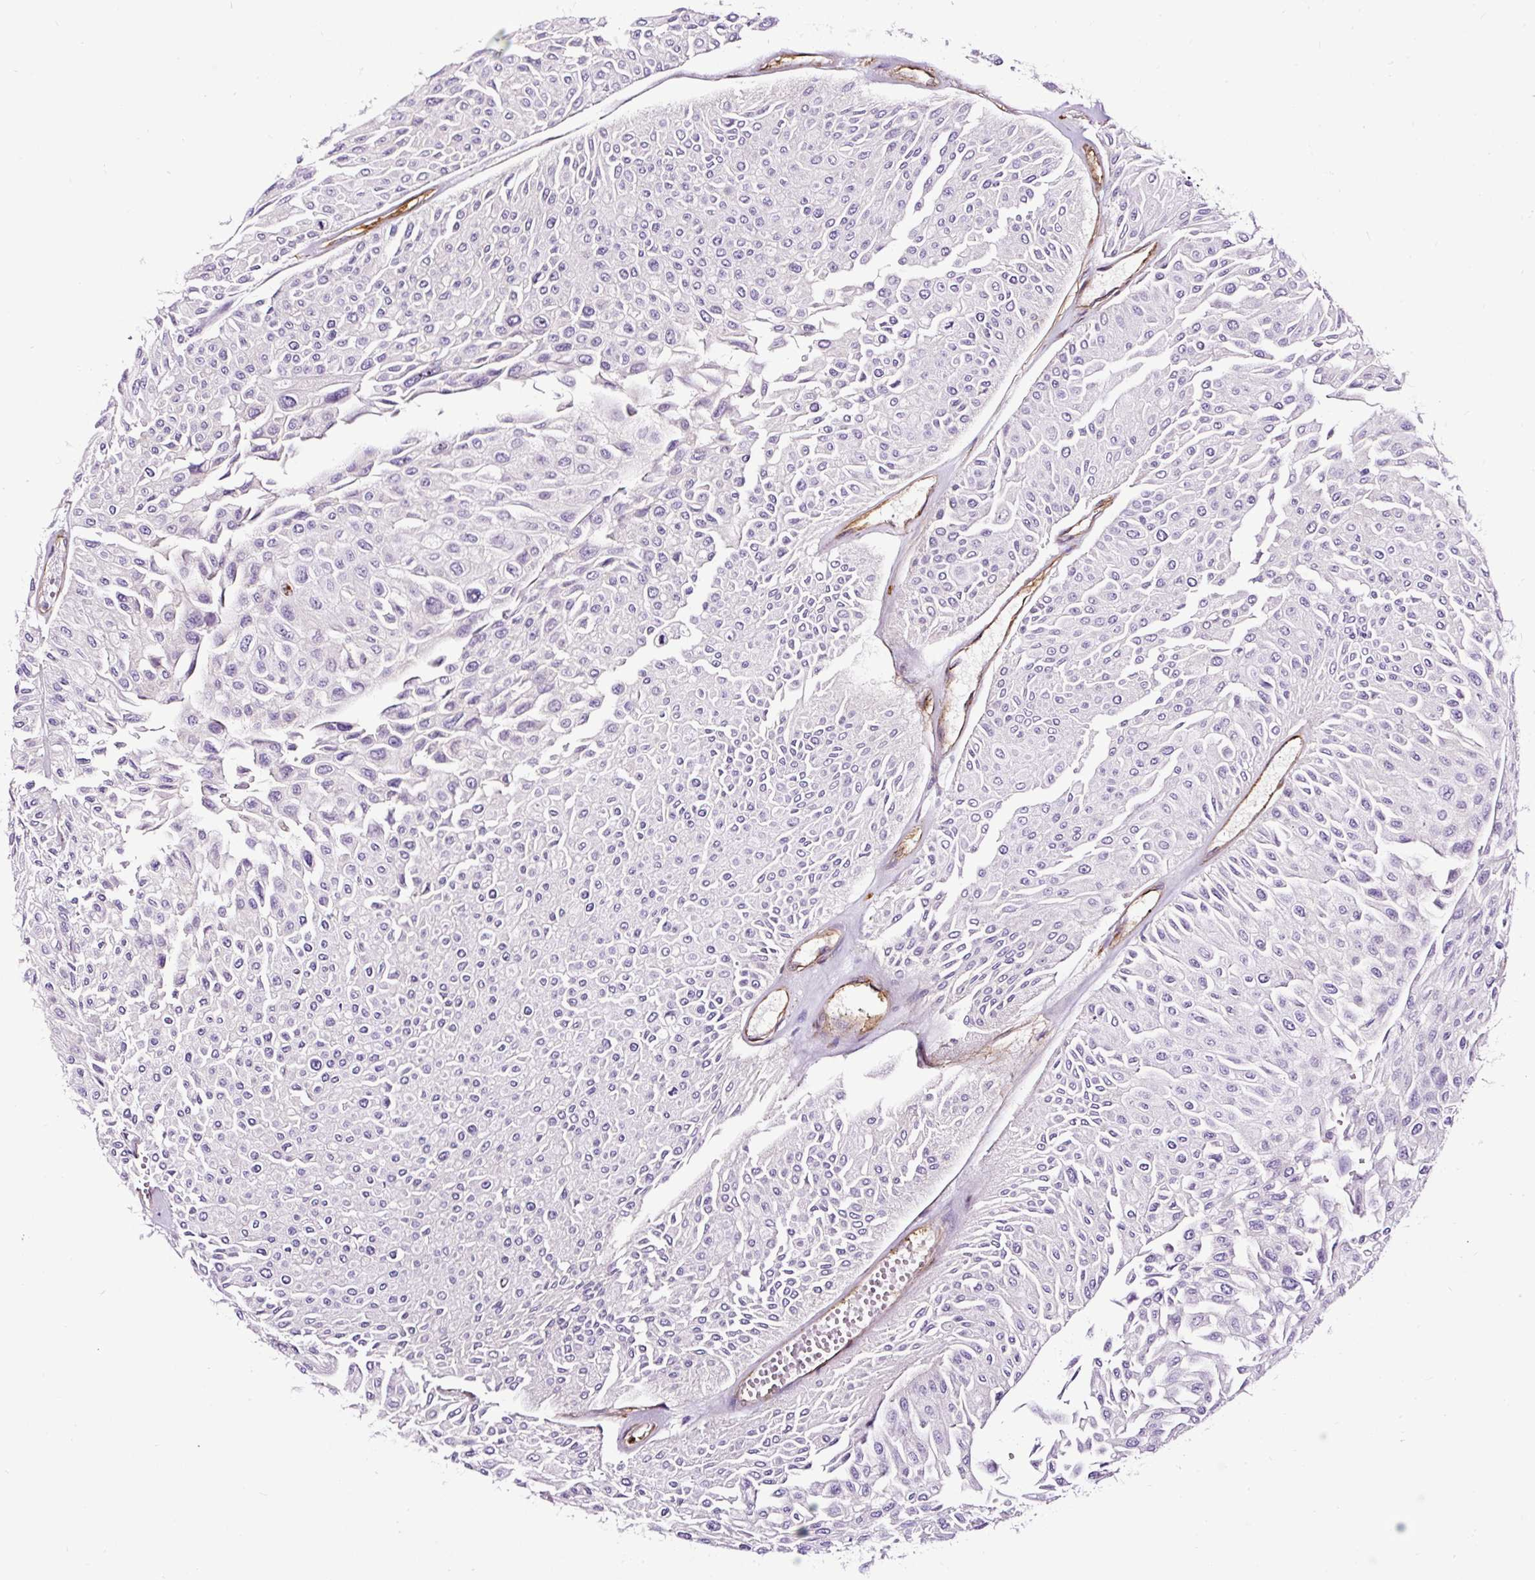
{"staining": {"intensity": "negative", "quantity": "none", "location": "none"}, "tissue": "urothelial cancer", "cell_type": "Tumor cells", "image_type": "cancer", "snomed": [{"axis": "morphology", "description": "Urothelial carcinoma, Low grade"}, {"axis": "topography", "description": "Urinary bladder"}], "caption": "A micrograph of urothelial cancer stained for a protein demonstrates no brown staining in tumor cells.", "gene": "SLC7A8", "patient": {"sex": "male", "age": 67}}